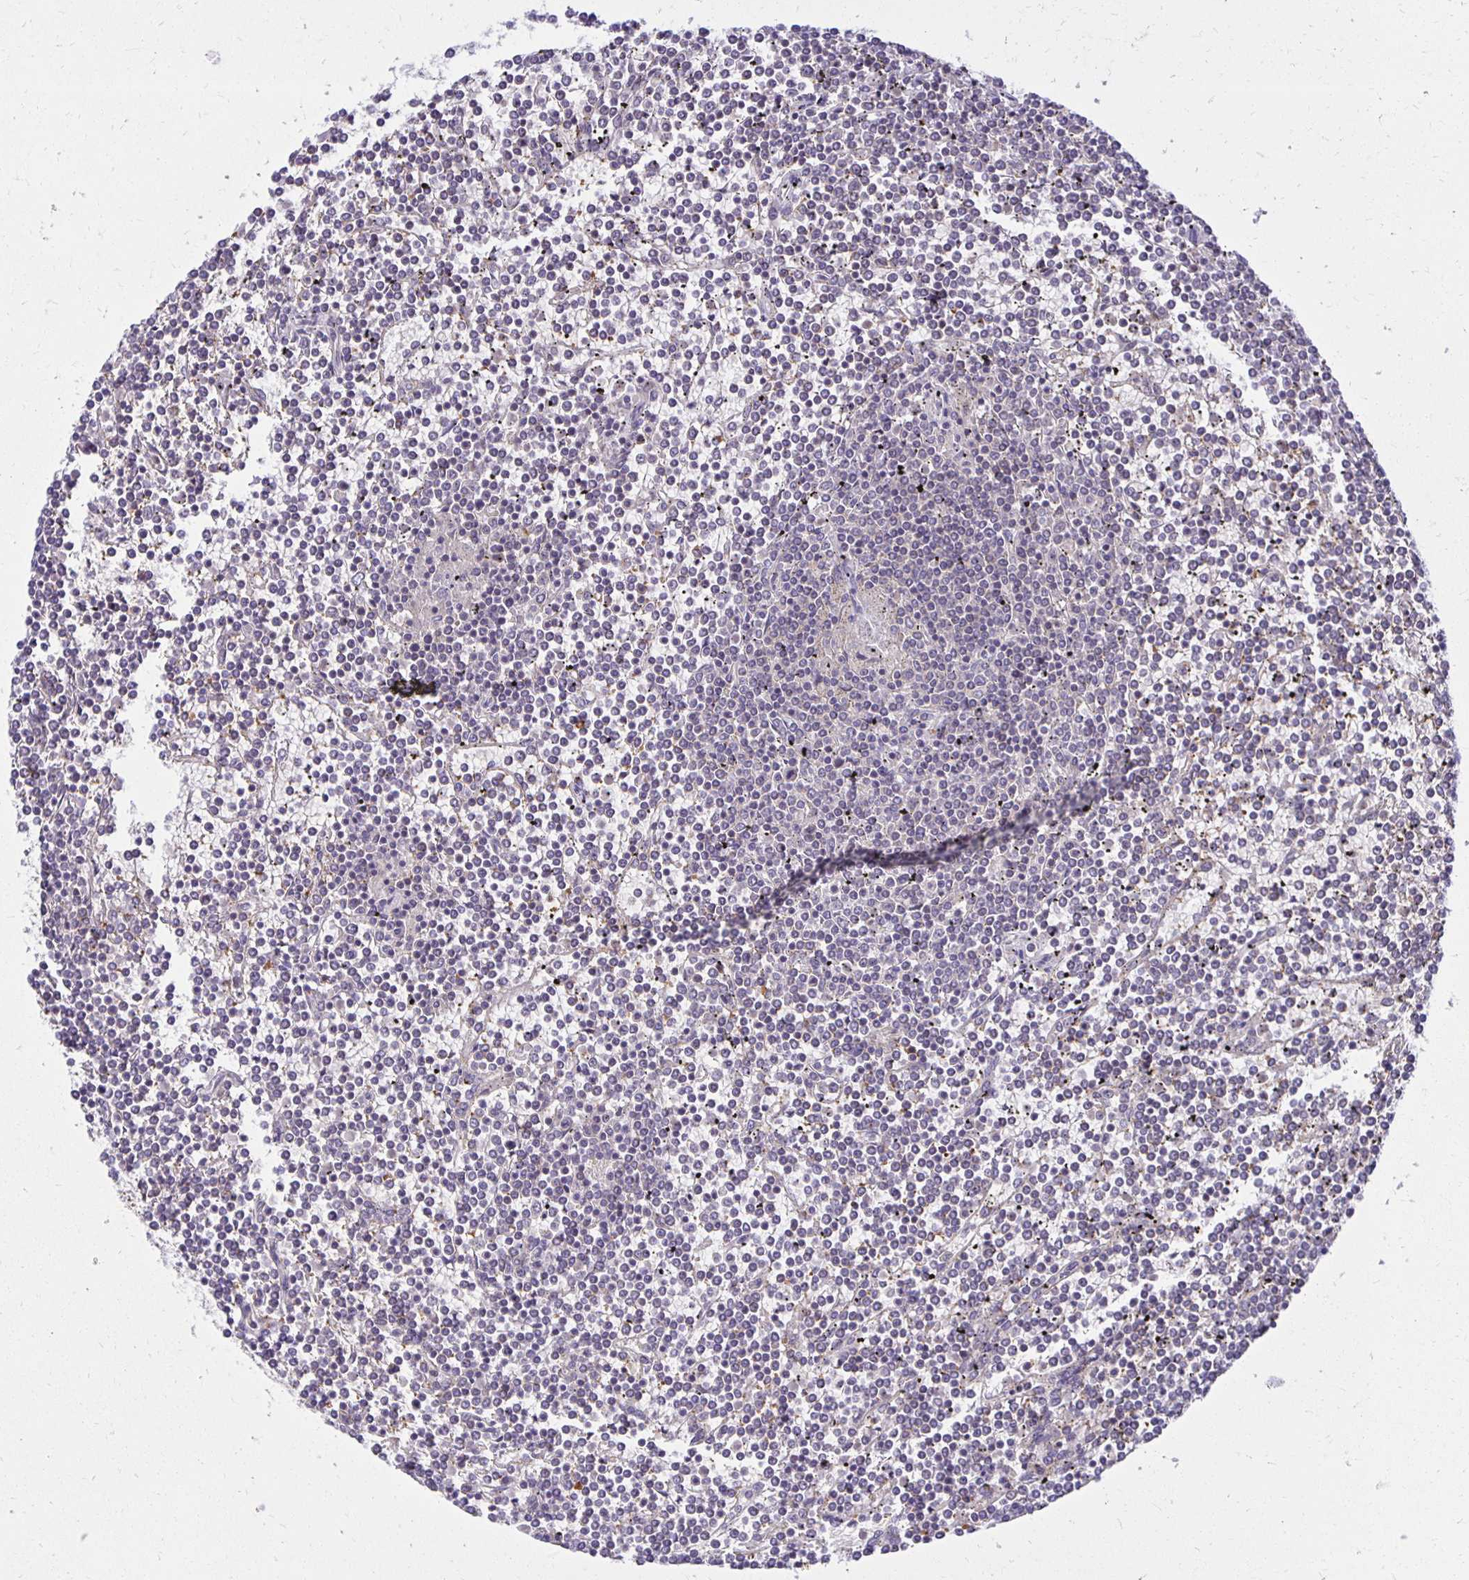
{"staining": {"intensity": "negative", "quantity": "none", "location": "none"}, "tissue": "lymphoma", "cell_type": "Tumor cells", "image_type": "cancer", "snomed": [{"axis": "morphology", "description": "Malignant lymphoma, non-Hodgkin's type, Low grade"}, {"axis": "topography", "description": "Spleen"}], "caption": "DAB immunohistochemical staining of lymphoma reveals no significant expression in tumor cells.", "gene": "MIEN1", "patient": {"sex": "female", "age": 19}}